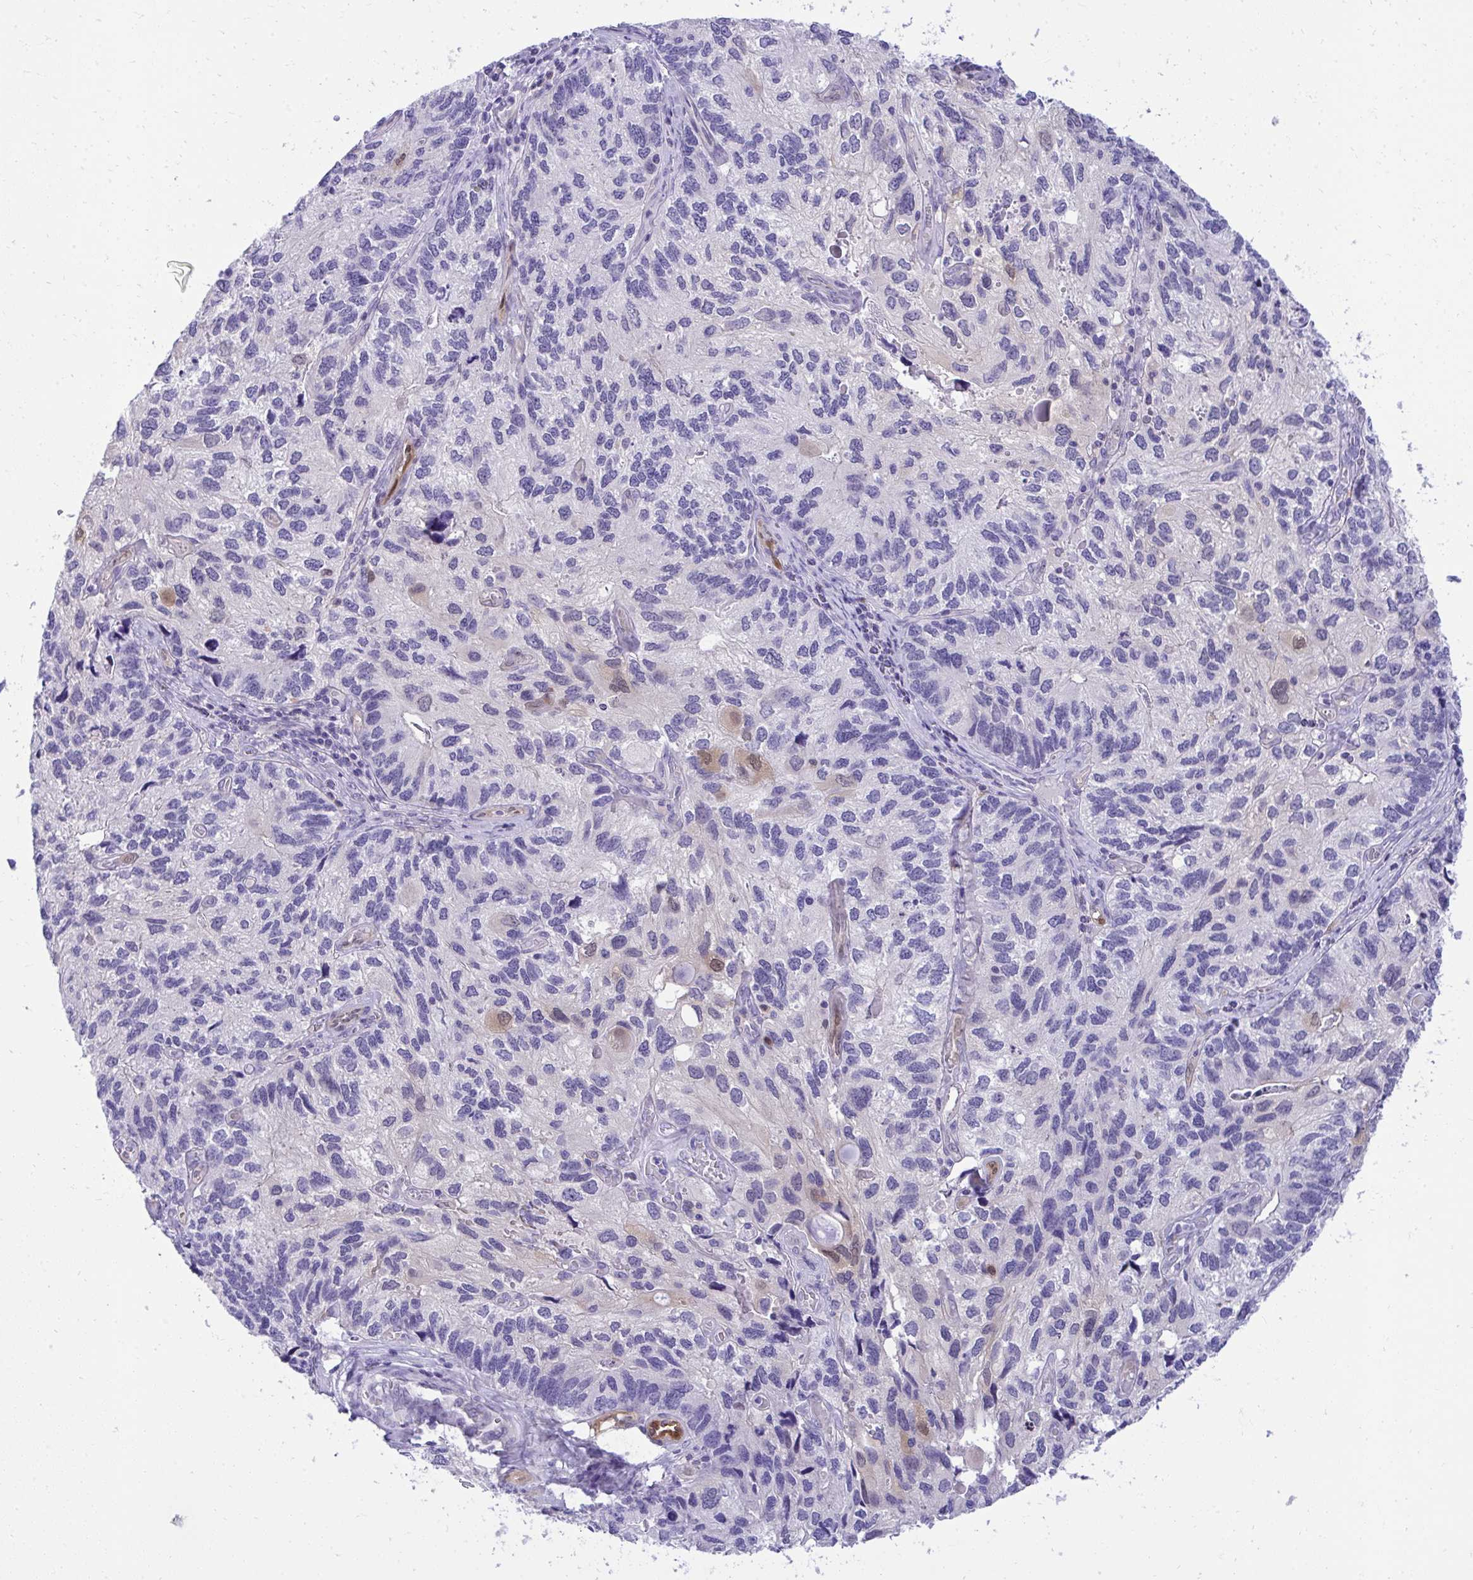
{"staining": {"intensity": "weak", "quantity": "<25%", "location": "nuclear"}, "tissue": "endometrial cancer", "cell_type": "Tumor cells", "image_type": "cancer", "snomed": [{"axis": "morphology", "description": "Carcinoma, NOS"}, {"axis": "topography", "description": "Uterus"}], "caption": "Tumor cells are negative for brown protein staining in carcinoma (endometrial).", "gene": "PGM2L1", "patient": {"sex": "female", "age": 76}}